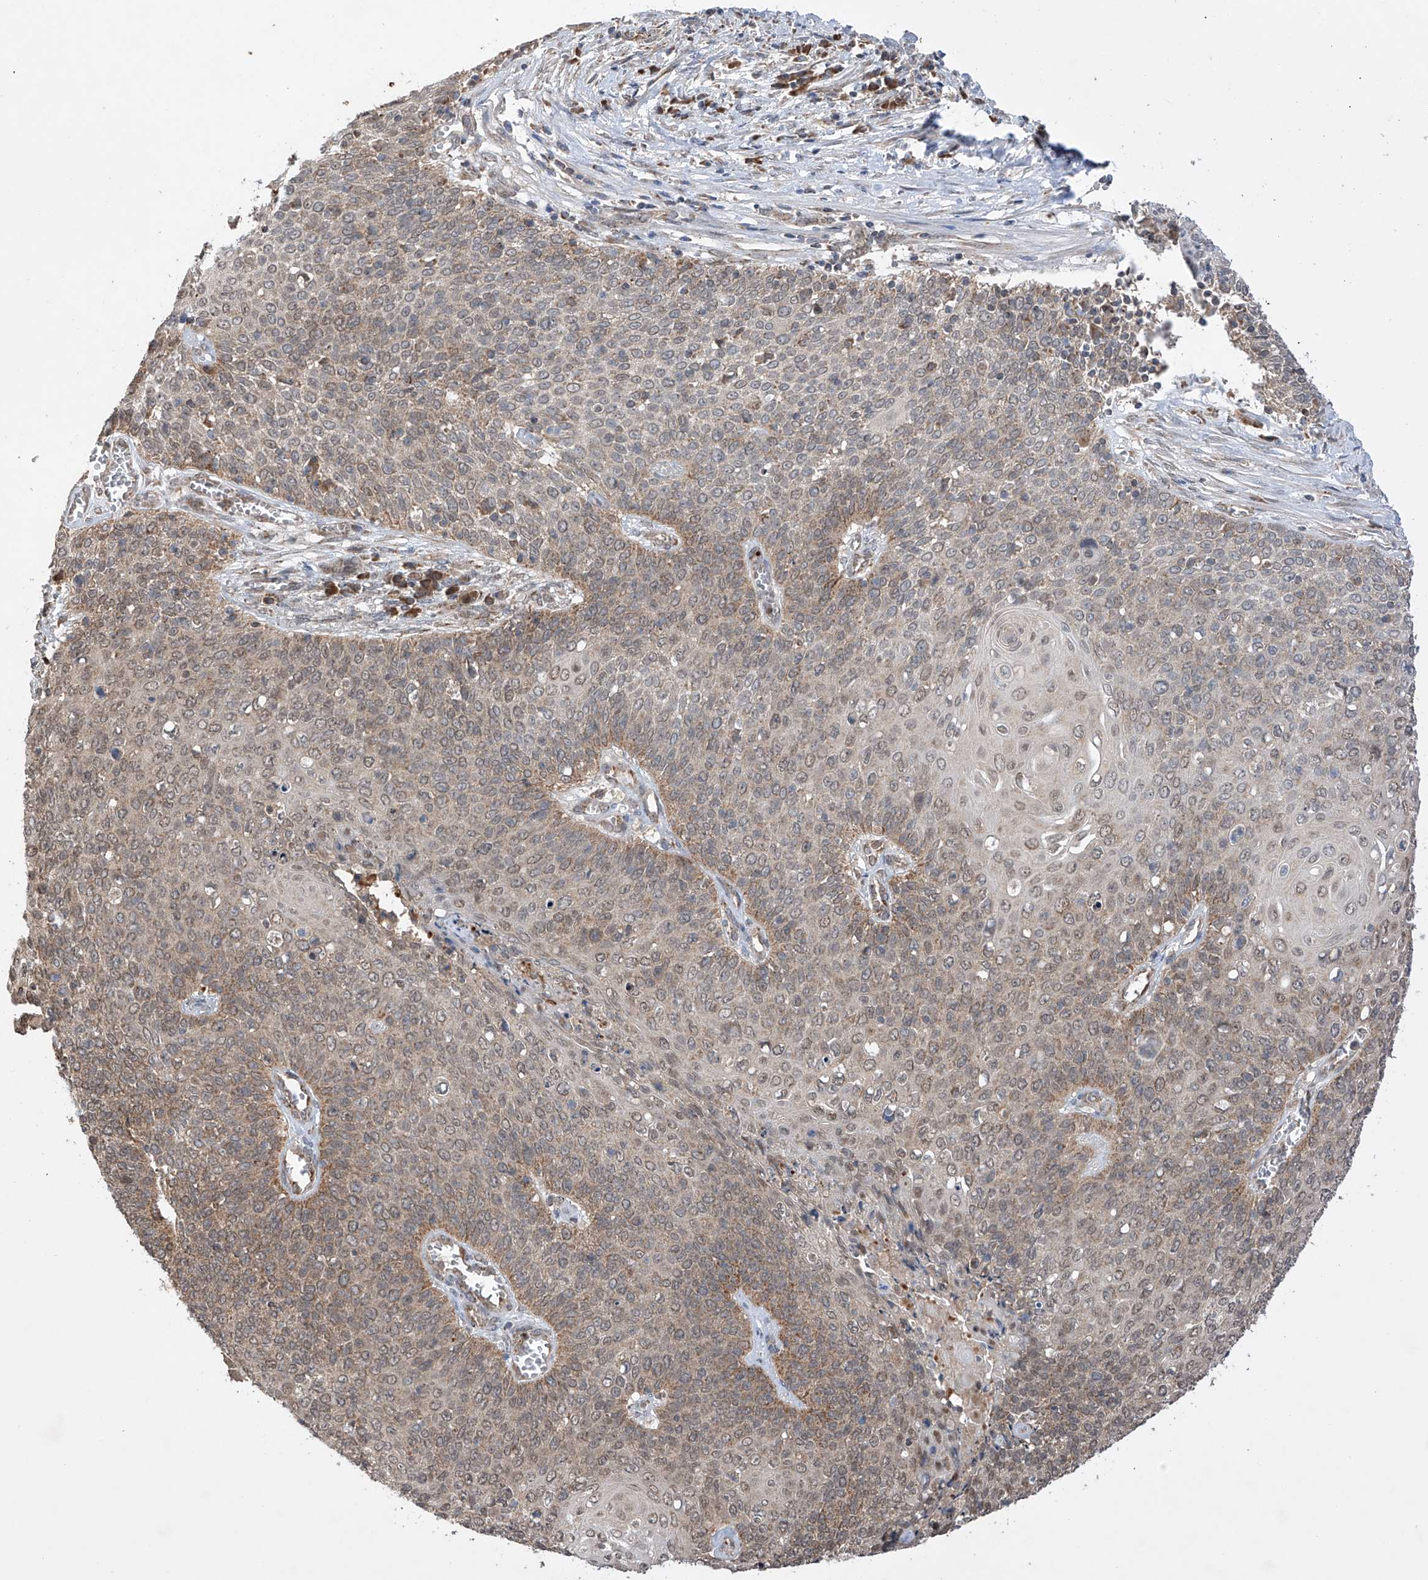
{"staining": {"intensity": "weak", "quantity": ">75%", "location": "cytoplasmic/membranous,nuclear"}, "tissue": "cervical cancer", "cell_type": "Tumor cells", "image_type": "cancer", "snomed": [{"axis": "morphology", "description": "Squamous cell carcinoma, NOS"}, {"axis": "topography", "description": "Cervix"}], "caption": "Brown immunohistochemical staining in cervical cancer (squamous cell carcinoma) reveals weak cytoplasmic/membranous and nuclear expression in approximately >75% of tumor cells.", "gene": "SDHAF4", "patient": {"sex": "female", "age": 39}}